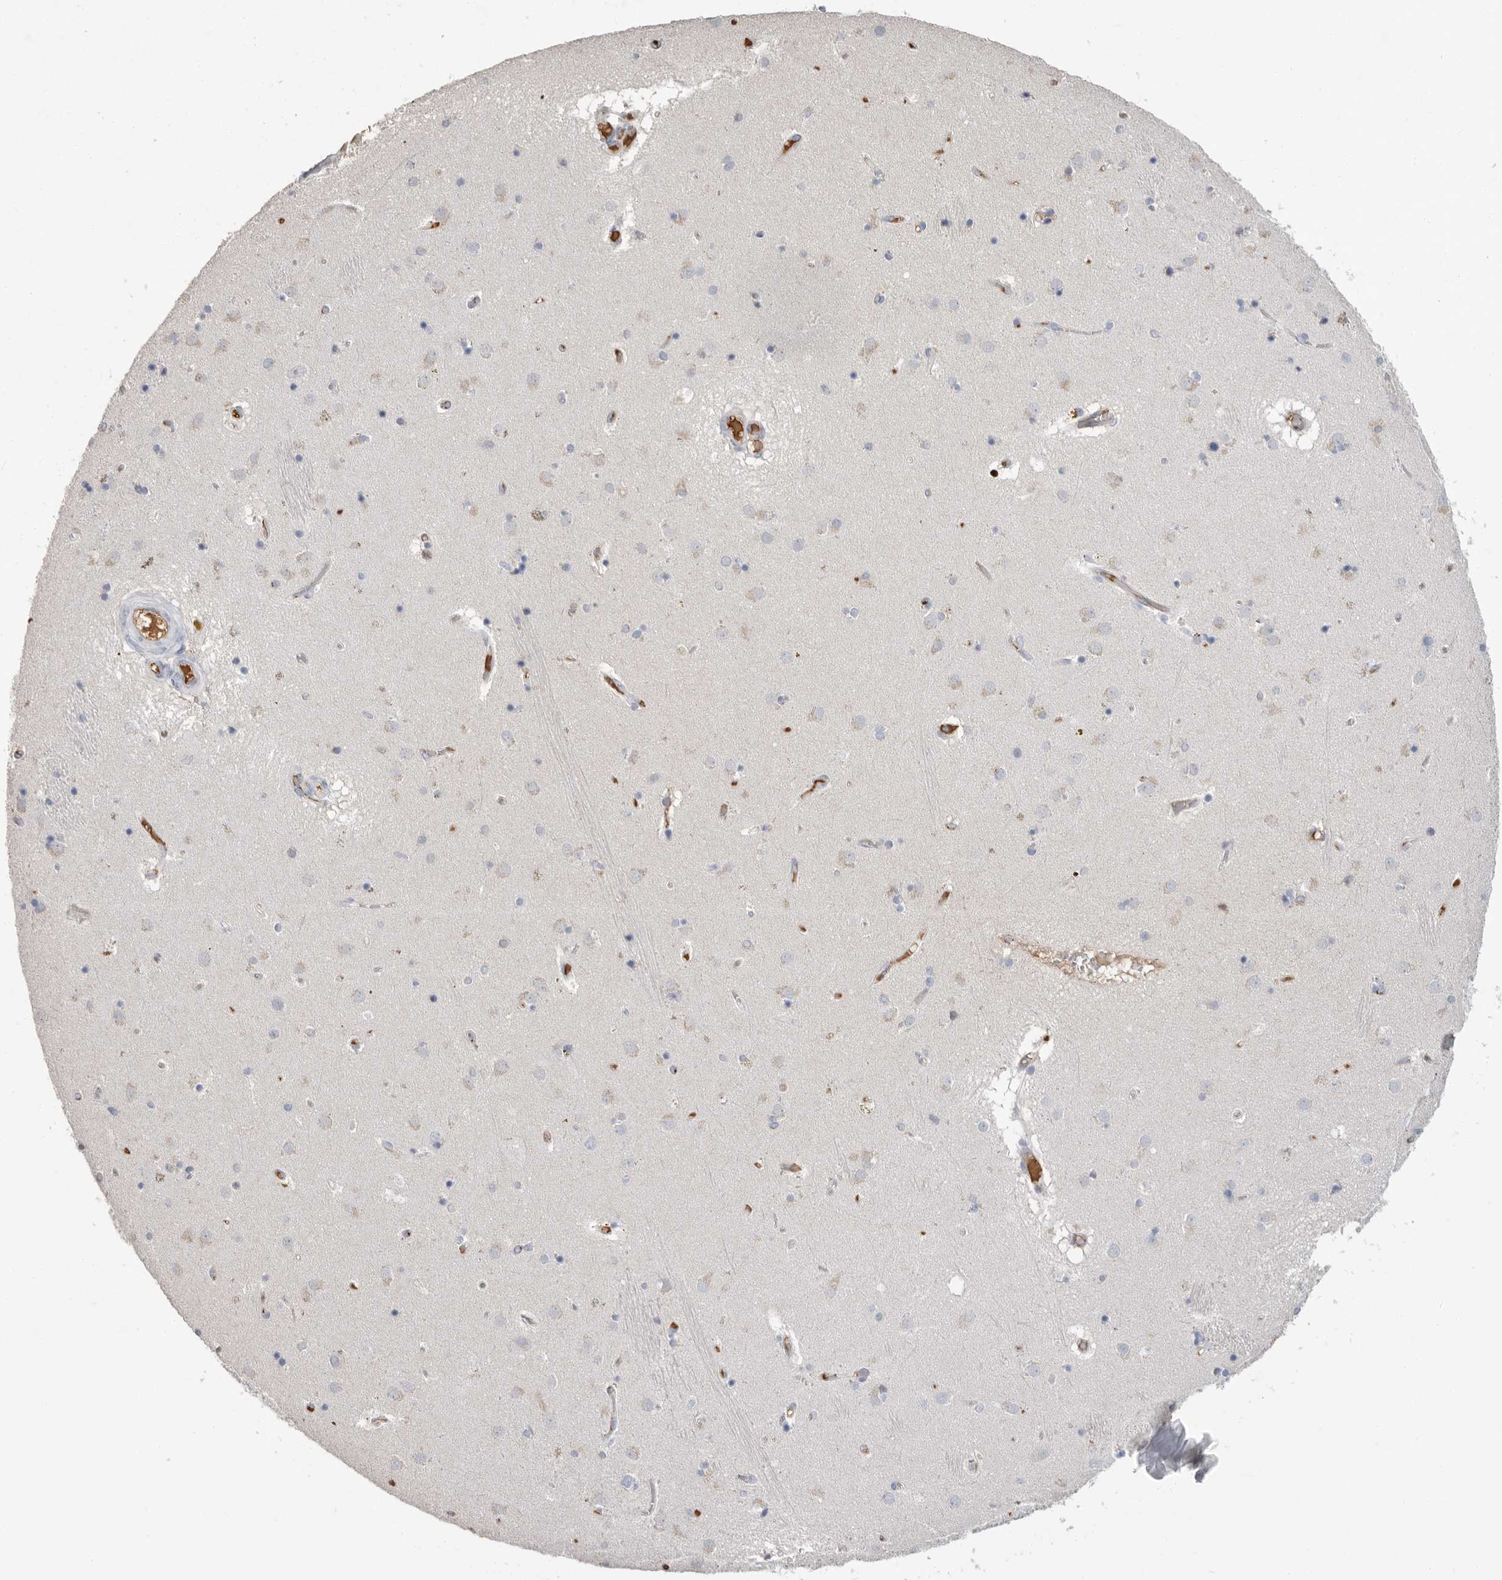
{"staining": {"intensity": "negative", "quantity": "none", "location": "none"}, "tissue": "caudate", "cell_type": "Glial cells", "image_type": "normal", "snomed": [{"axis": "morphology", "description": "Normal tissue, NOS"}, {"axis": "topography", "description": "Lateral ventricle wall"}], "caption": "A histopathology image of human caudate is negative for staining in glial cells.", "gene": "APOA2", "patient": {"sex": "male", "age": 70}}